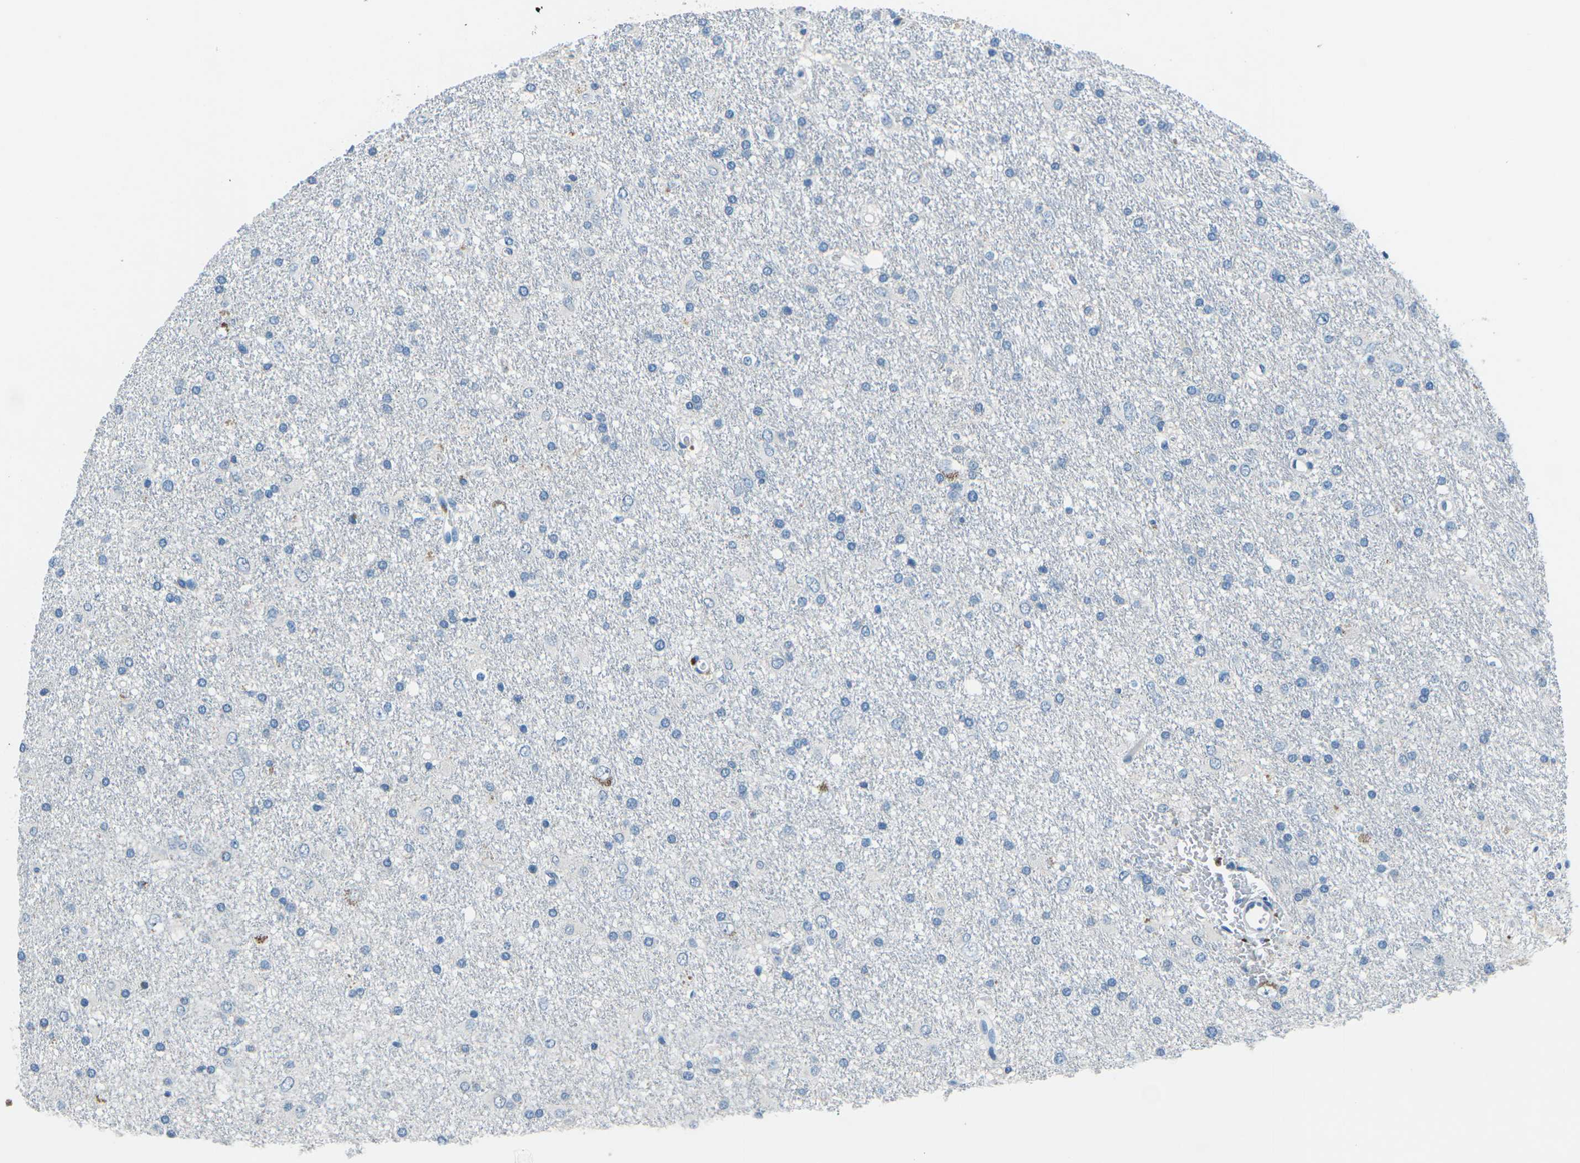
{"staining": {"intensity": "negative", "quantity": "none", "location": "none"}, "tissue": "glioma", "cell_type": "Tumor cells", "image_type": "cancer", "snomed": [{"axis": "morphology", "description": "Glioma, malignant, Low grade"}, {"axis": "topography", "description": "Brain"}], "caption": "A histopathology image of glioma stained for a protein demonstrates no brown staining in tumor cells.", "gene": "CD1D", "patient": {"sex": "male", "age": 77}}